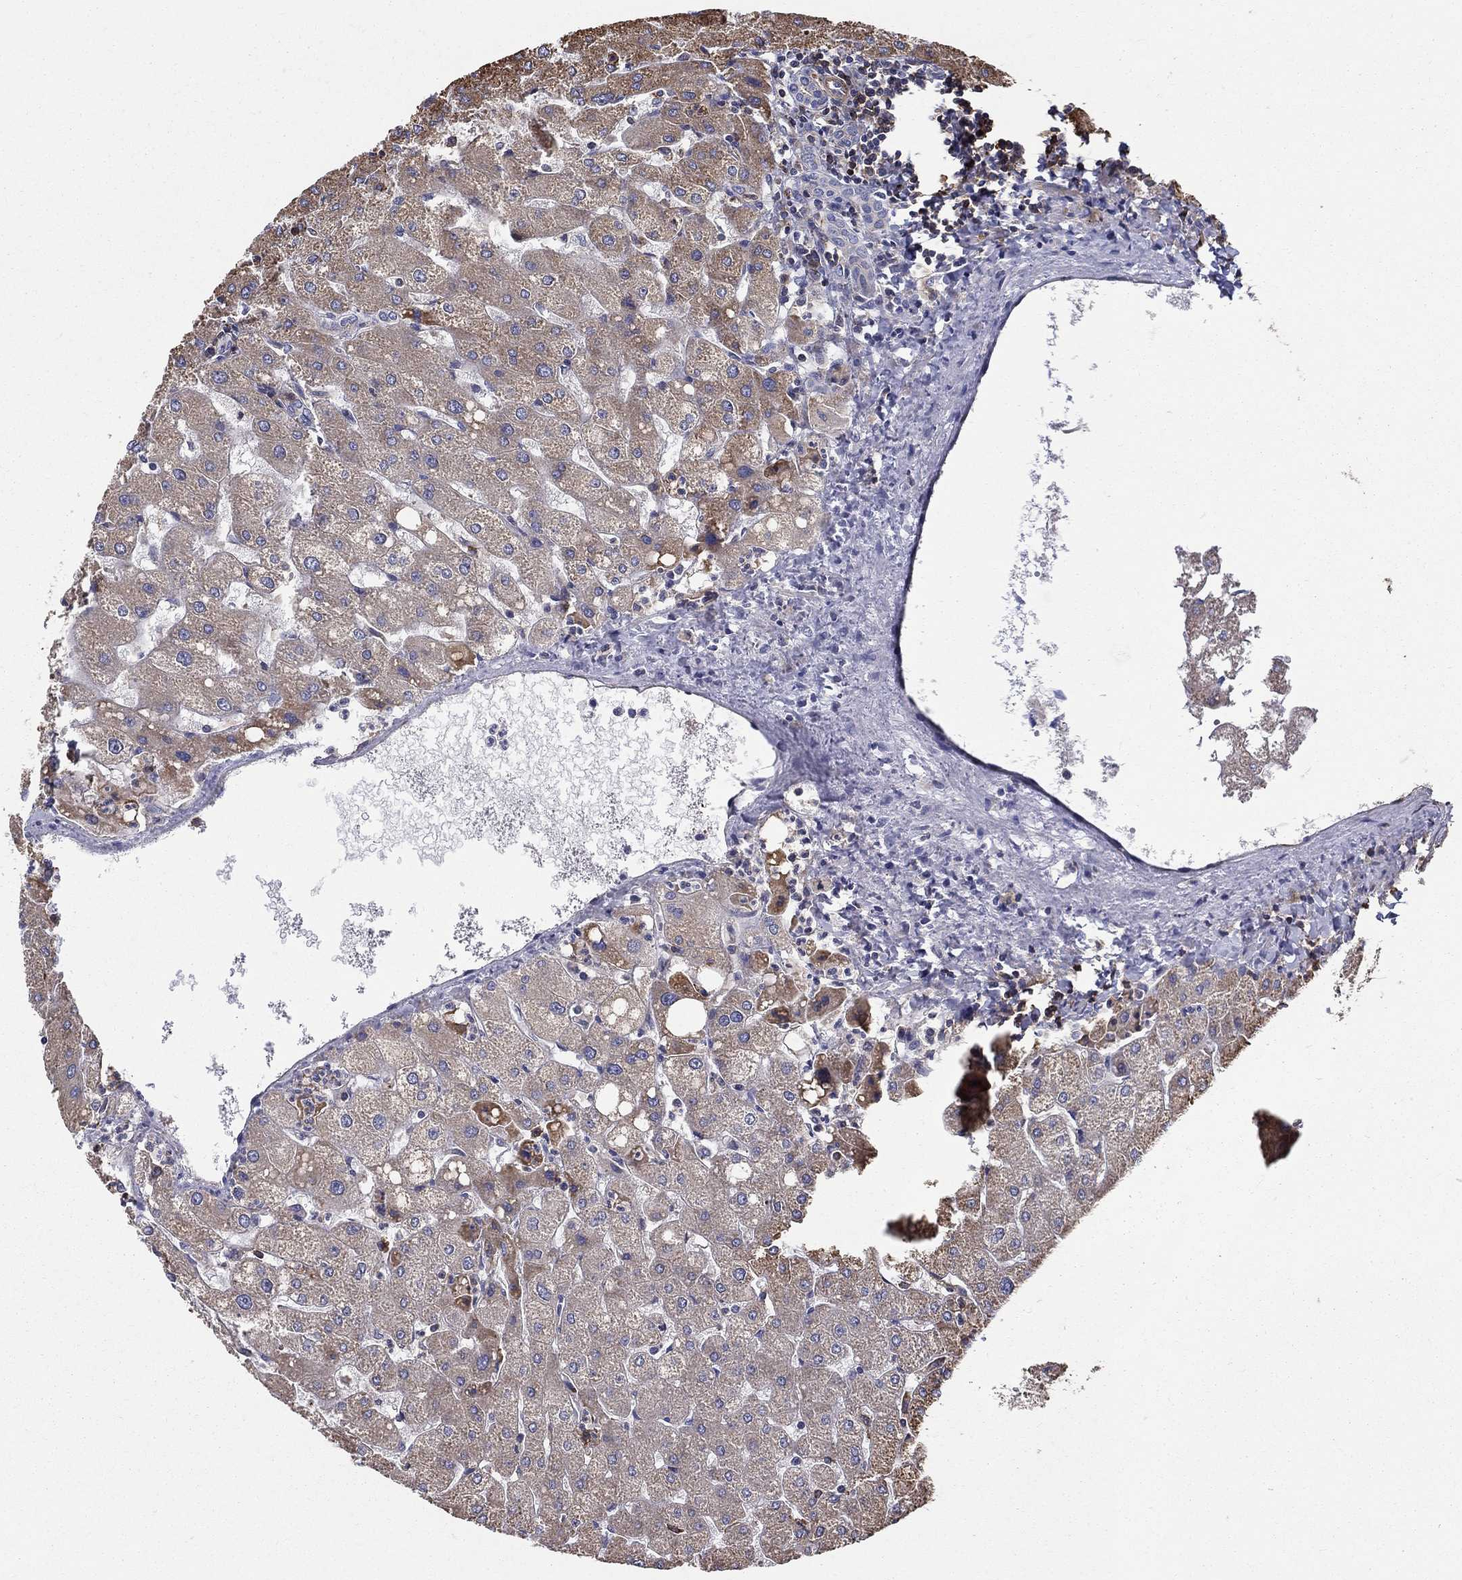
{"staining": {"intensity": "negative", "quantity": "none", "location": "none"}, "tissue": "liver", "cell_type": "Cholangiocytes", "image_type": "normal", "snomed": [{"axis": "morphology", "description": "Normal tissue, NOS"}, {"axis": "topography", "description": "Liver"}], "caption": "A photomicrograph of liver stained for a protein displays no brown staining in cholangiocytes.", "gene": "NPHP1", "patient": {"sex": "male", "age": 67}}